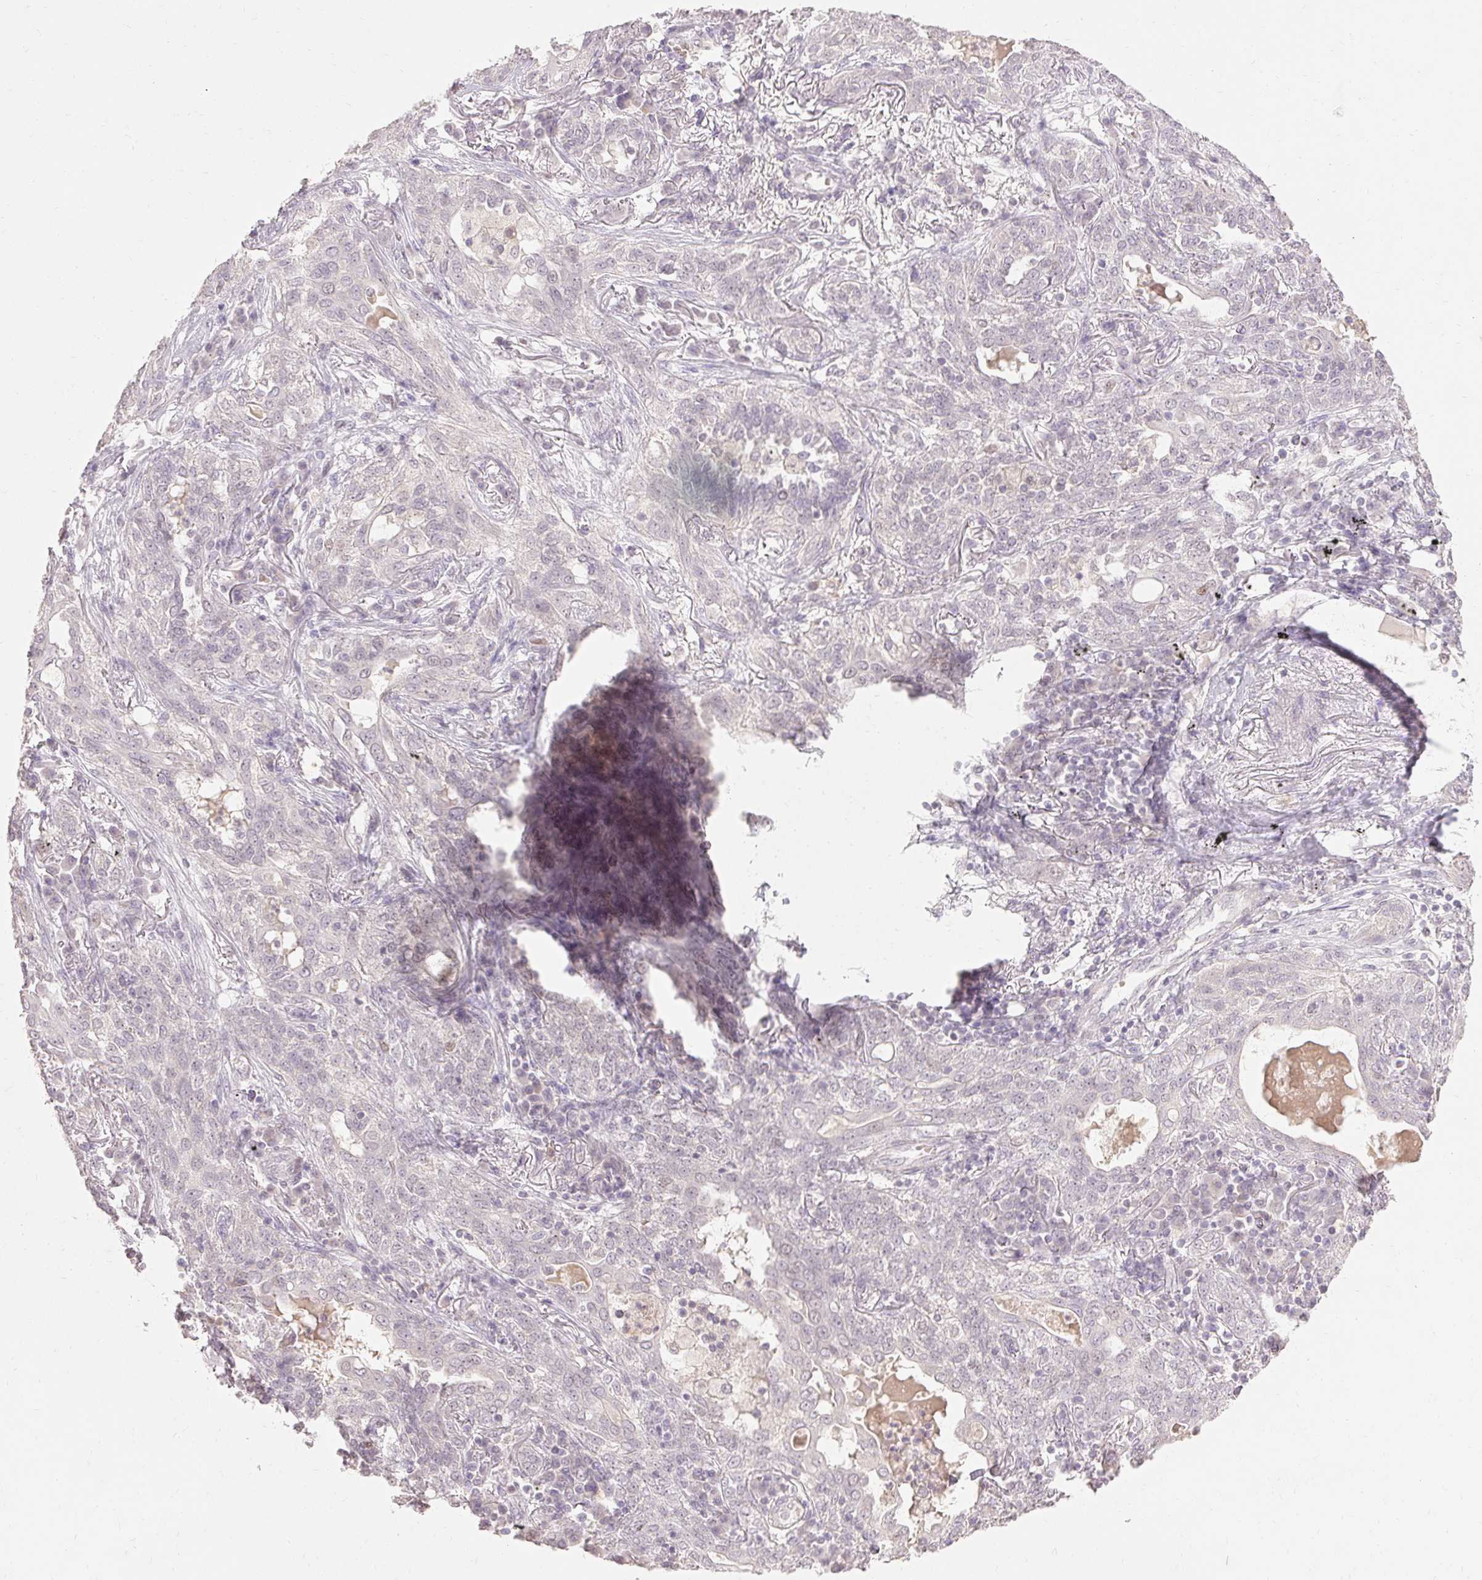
{"staining": {"intensity": "moderate", "quantity": "<25%", "location": "nuclear"}, "tissue": "lung cancer", "cell_type": "Tumor cells", "image_type": "cancer", "snomed": [{"axis": "morphology", "description": "Squamous cell carcinoma, NOS"}, {"axis": "topography", "description": "Lung"}], "caption": "A photomicrograph showing moderate nuclear staining in about <25% of tumor cells in lung cancer (squamous cell carcinoma), as visualized by brown immunohistochemical staining.", "gene": "SKP2", "patient": {"sex": "female", "age": 70}}